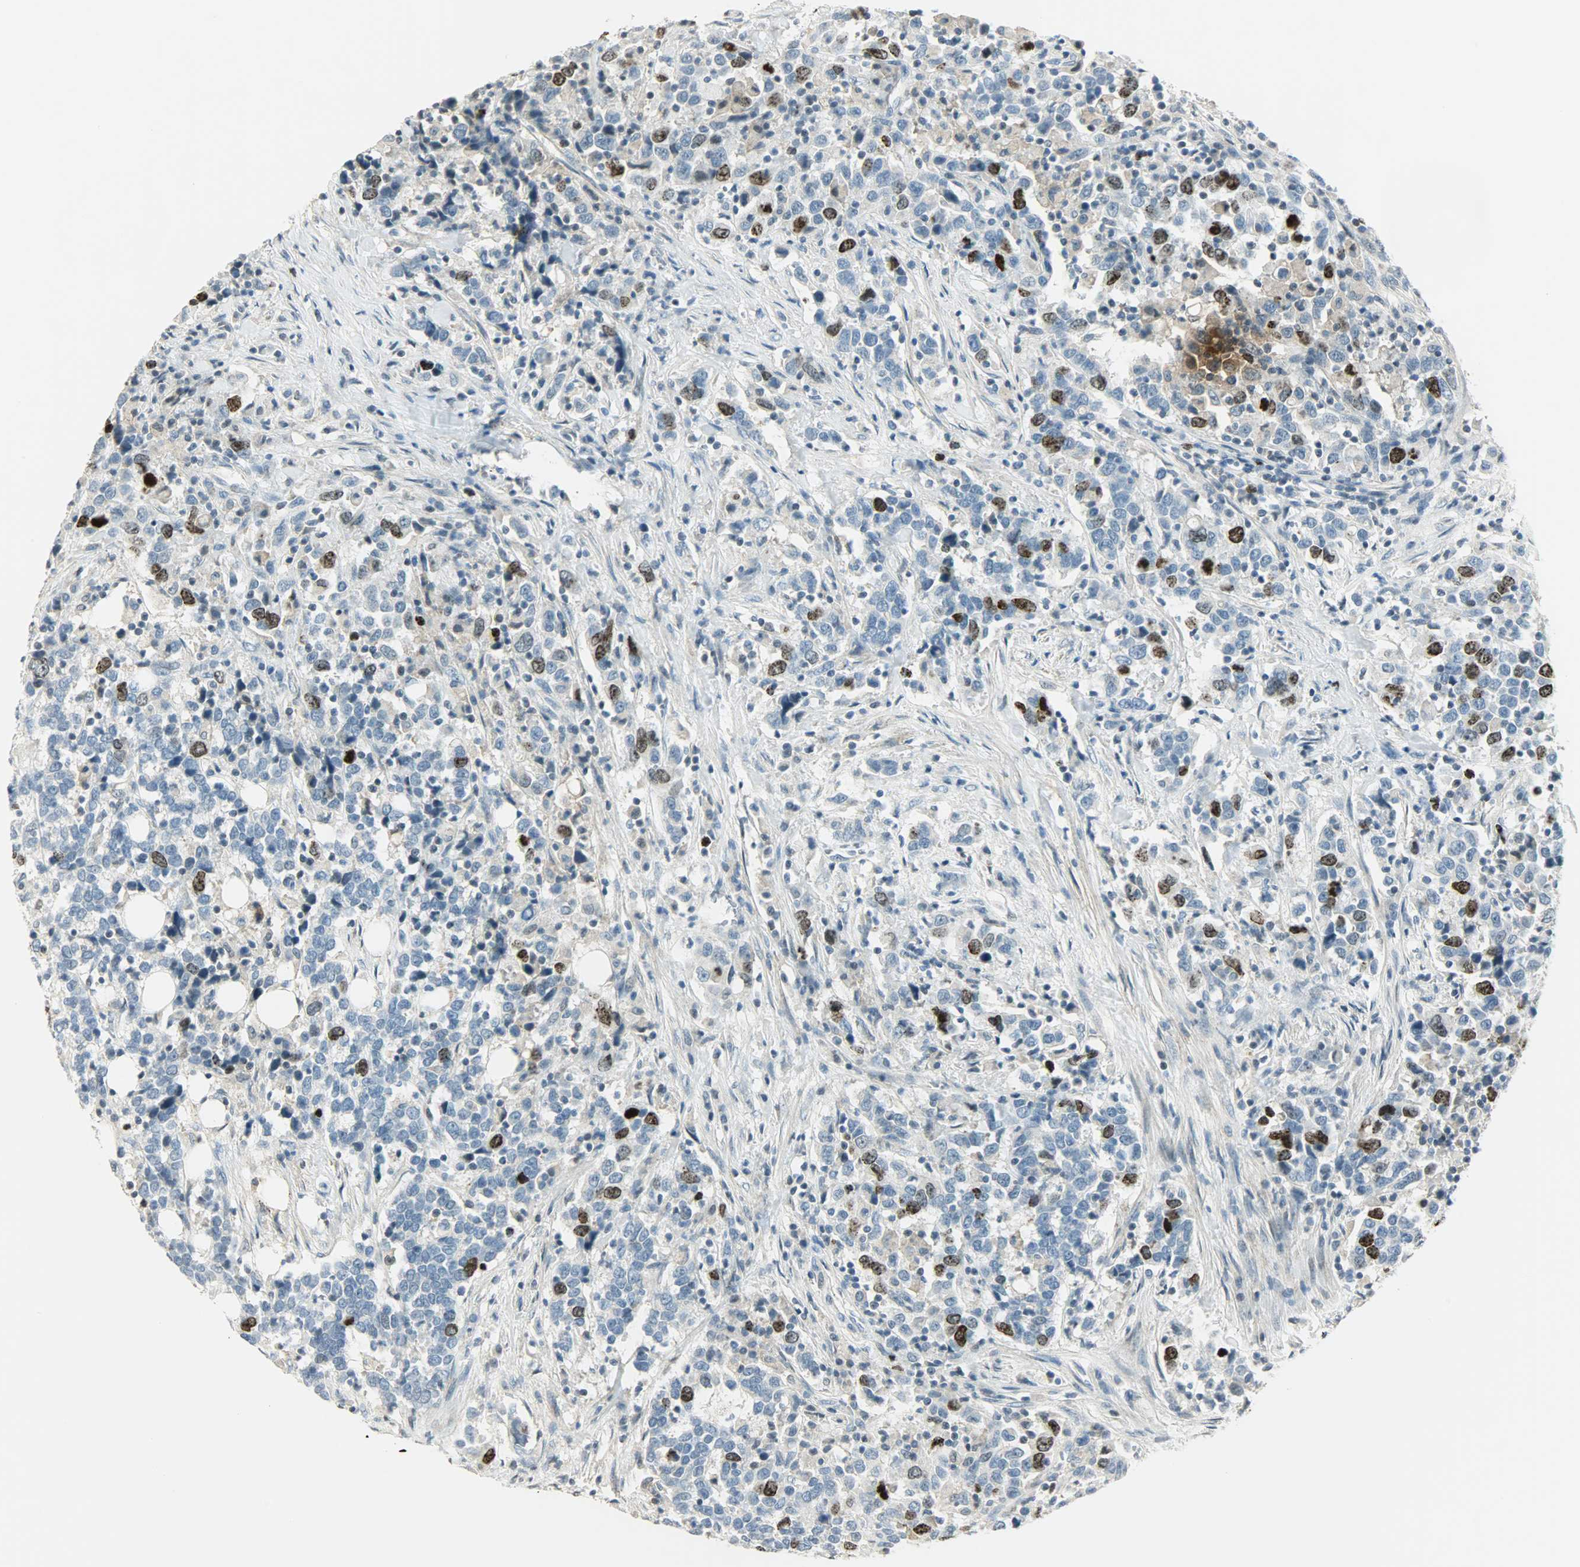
{"staining": {"intensity": "strong", "quantity": "25%-75%", "location": "nuclear"}, "tissue": "urothelial cancer", "cell_type": "Tumor cells", "image_type": "cancer", "snomed": [{"axis": "morphology", "description": "Urothelial carcinoma, High grade"}, {"axis": "topography", "description": "Urinary bladder"}], "caption": "Human urothelial cancer stained with a protein marker shows strong staining in tumor cells.", "gene": "AURKB", "patient": {"sex": "male", "age": 61}}